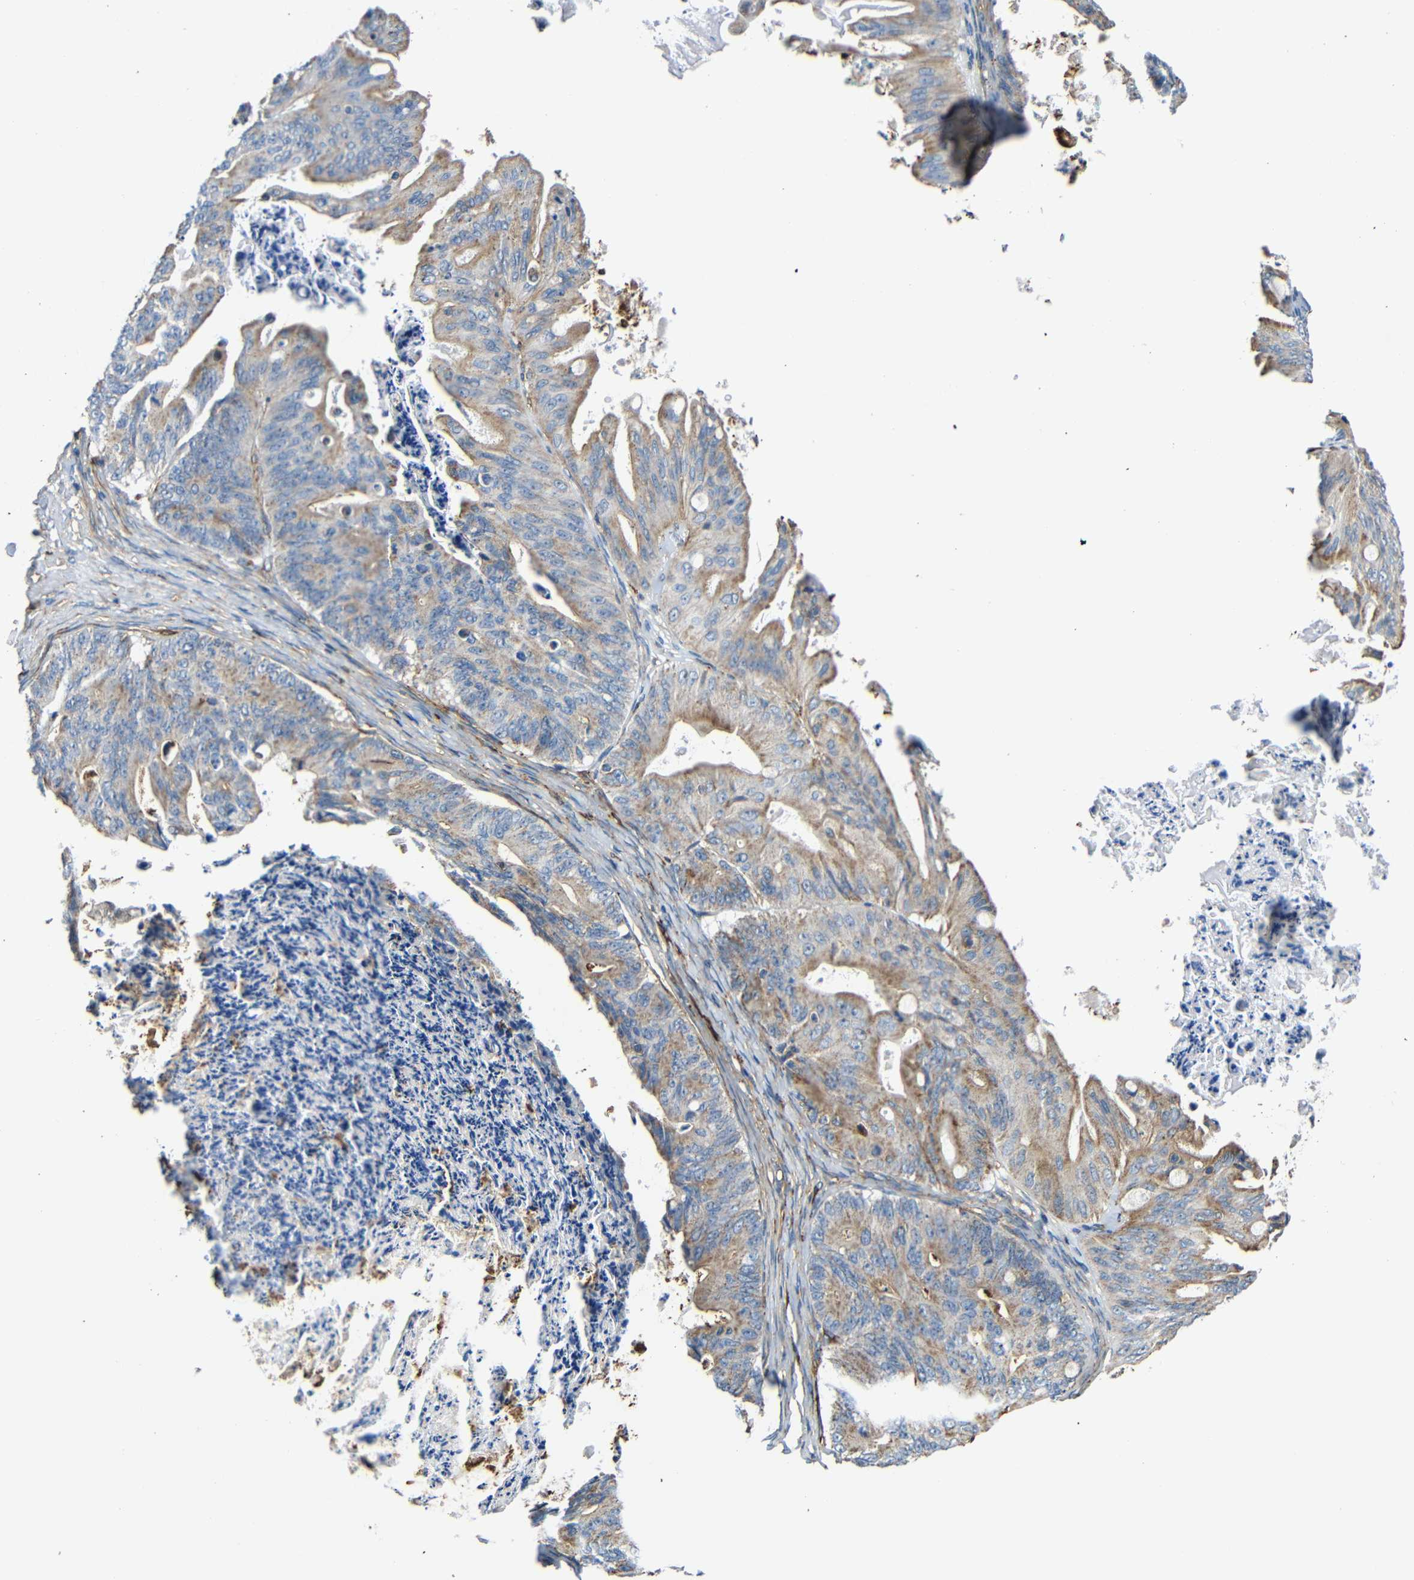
{"staining": {"intensity": "moderate", "quantity": ">75%", "location": "cytoplasmic/membranous"}, "tissue": "ovarian cancer", "cell_type": "Tumor cells", "image_type": "cancer", "snomed": [{"axis": "morphology", "description": "Cystadenocarcinoma, mucinous, NOS"}, {"axis": "topography", "description": "Ovary"}], "caption": "DAB immunohistochemical staining of ovarian cancer (mucinous cystadenocarcinoma) displays moderate cytoplasmic/membranous protein staining in about >75% of tumor cells. (DAB IHC, brown staining for protein, blue staining for nuclei).", "gene": "IGSF10", "patient": {"sex": "female", "age": 37}}